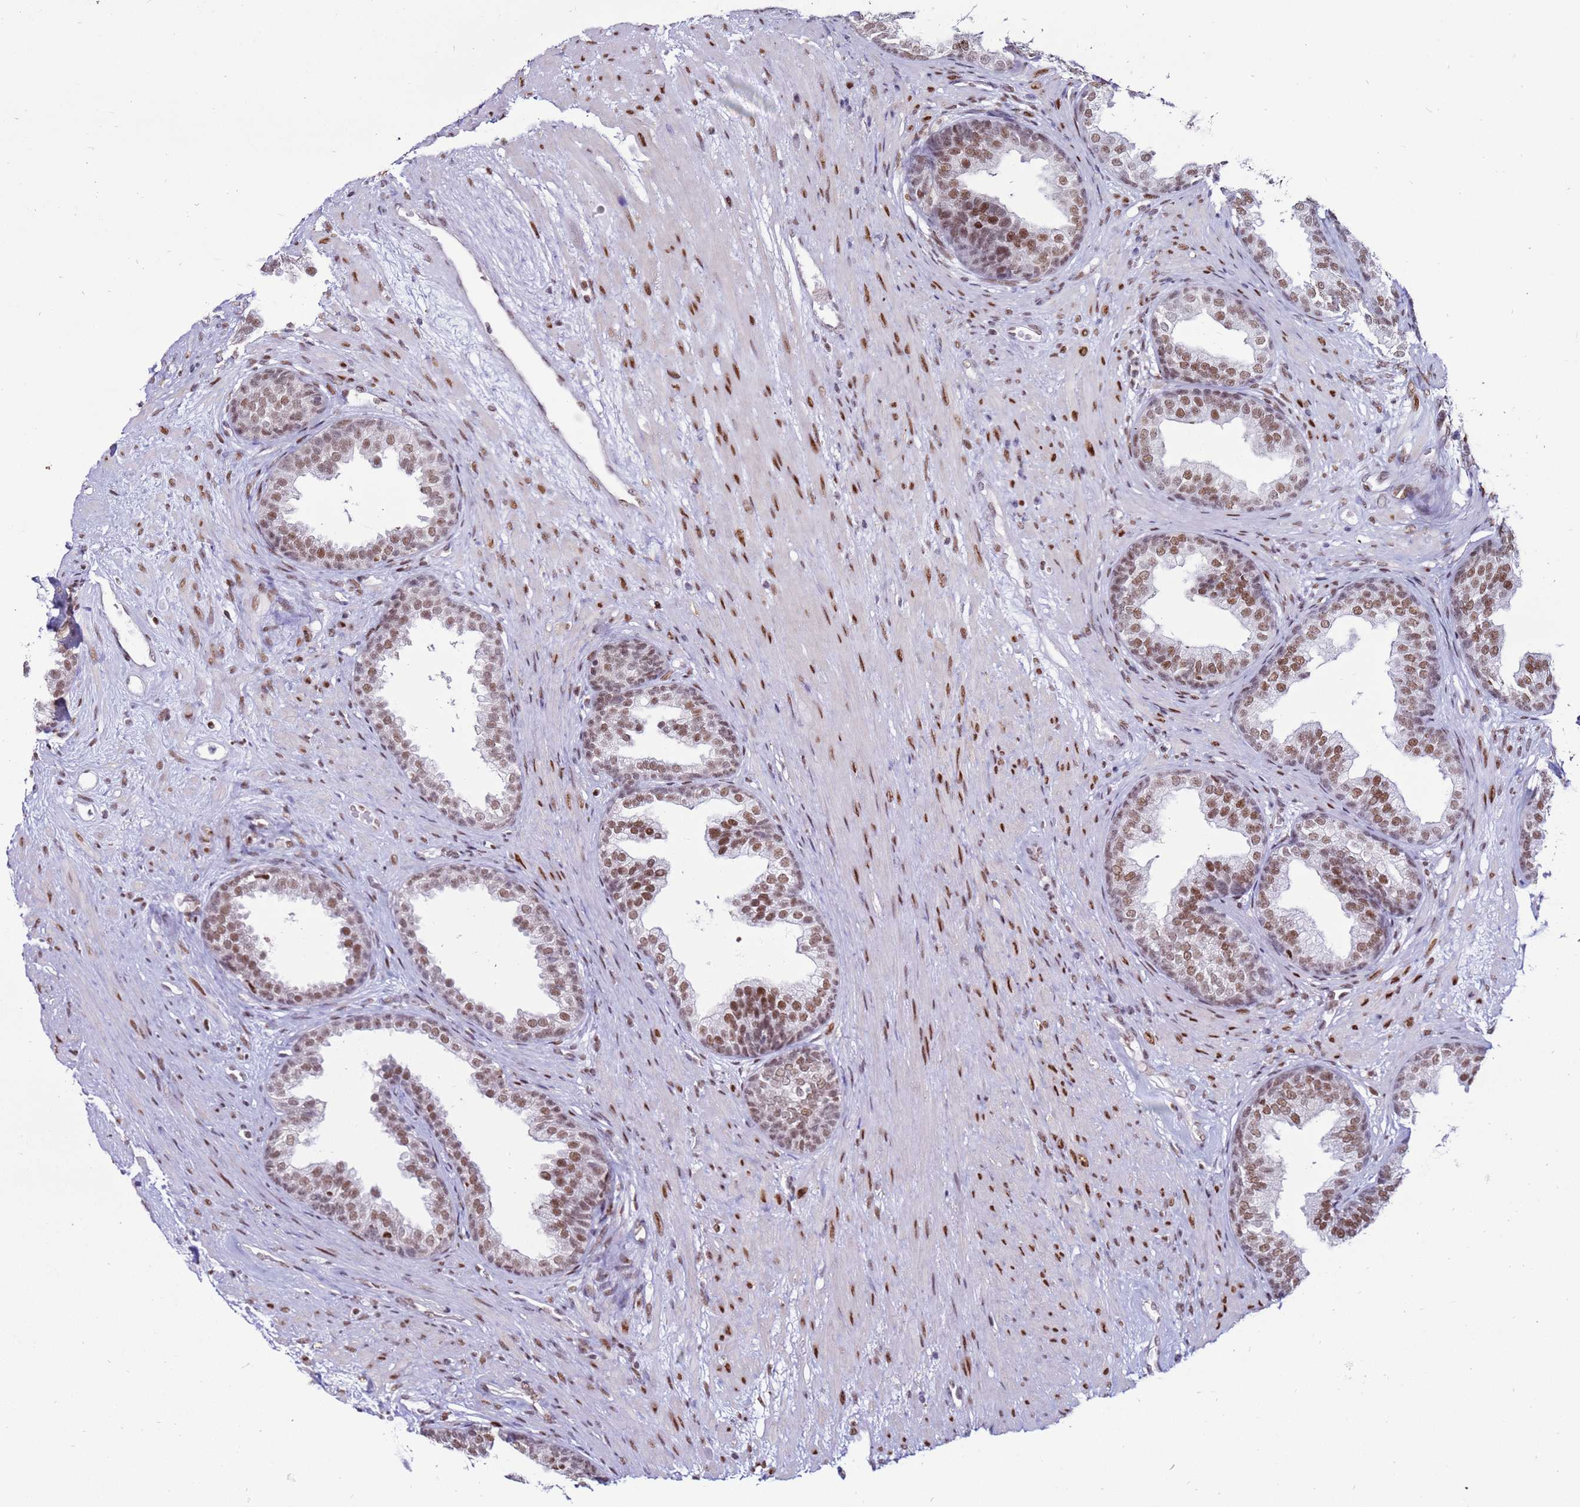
{"staining": {"intensity": "moderate", "quantity": ">75%", "location": "nuclear"}, "tissue": "prostate", "cell_type": "Glandular cells", "image_type": "normal", "snomed": [{"axis": "morphology", "description": "Normal tissue, NOS"}, {"axis": "topography", "description": "Prostate"}], "caption": "IHC of unremarkable human prostate shows medium levels of moderate nuclear staining in approximately >75% of glandular cells.", "gene": "KPNA4", "patient": {"sex": "male", "age": 76}}